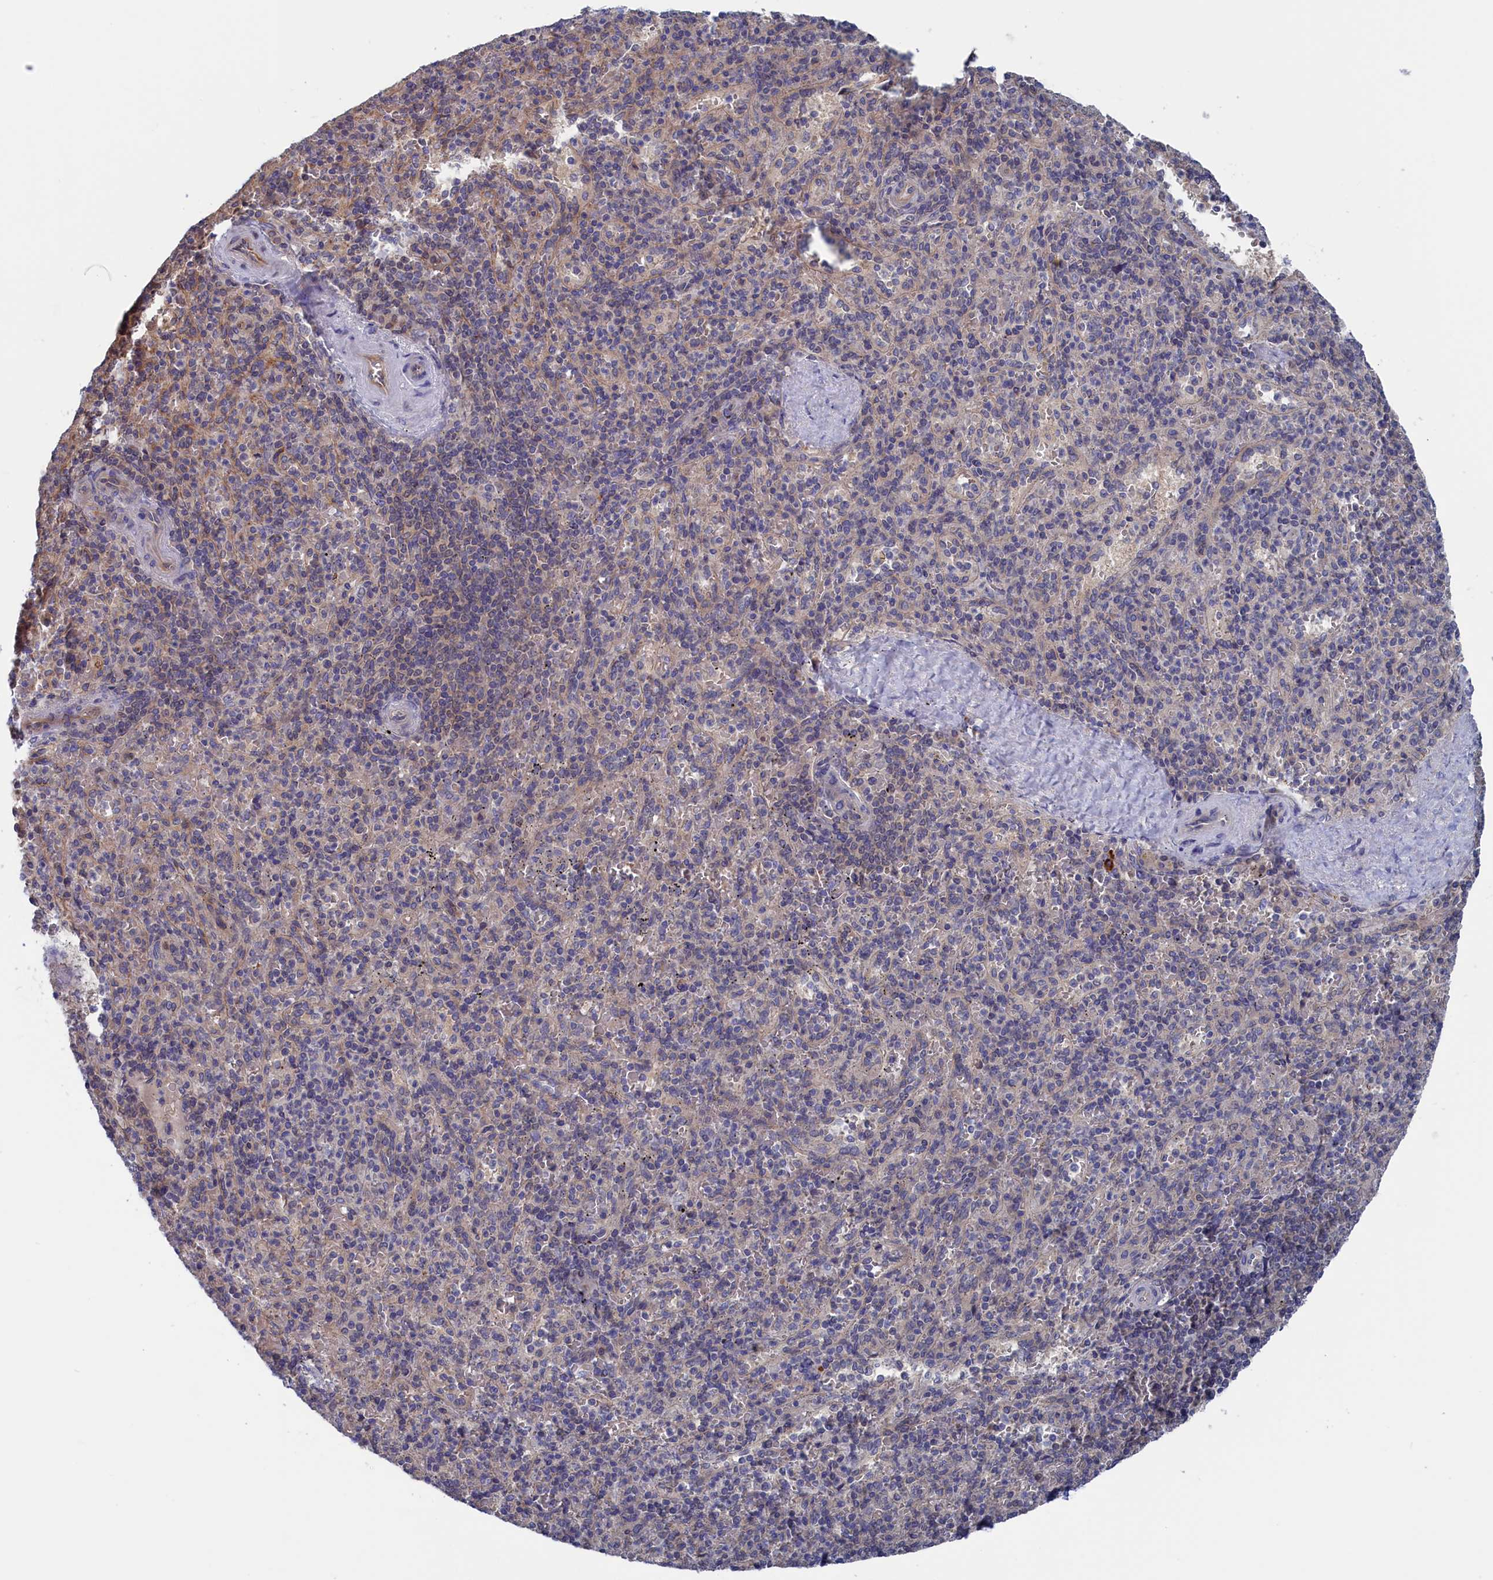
{"staining": {"intensity": "weak", "quantity": "<25%", "location": "cytoplasmic/membranous"}, "tissue": "spleen", "cell_type": "Cells in red pulp", "image_type": "normal", "snomed": [{"axis": "morphology", "description": "Normal tissue, NOS"}, {"axis": "topography", "description": "Spleen"}], "caption": "A micrograph of spleen stained for a protein exhibits no brown staining in cells in red pulp.", "gene": "NUTF2", "patient": {"sex": "male", "age": 82}}